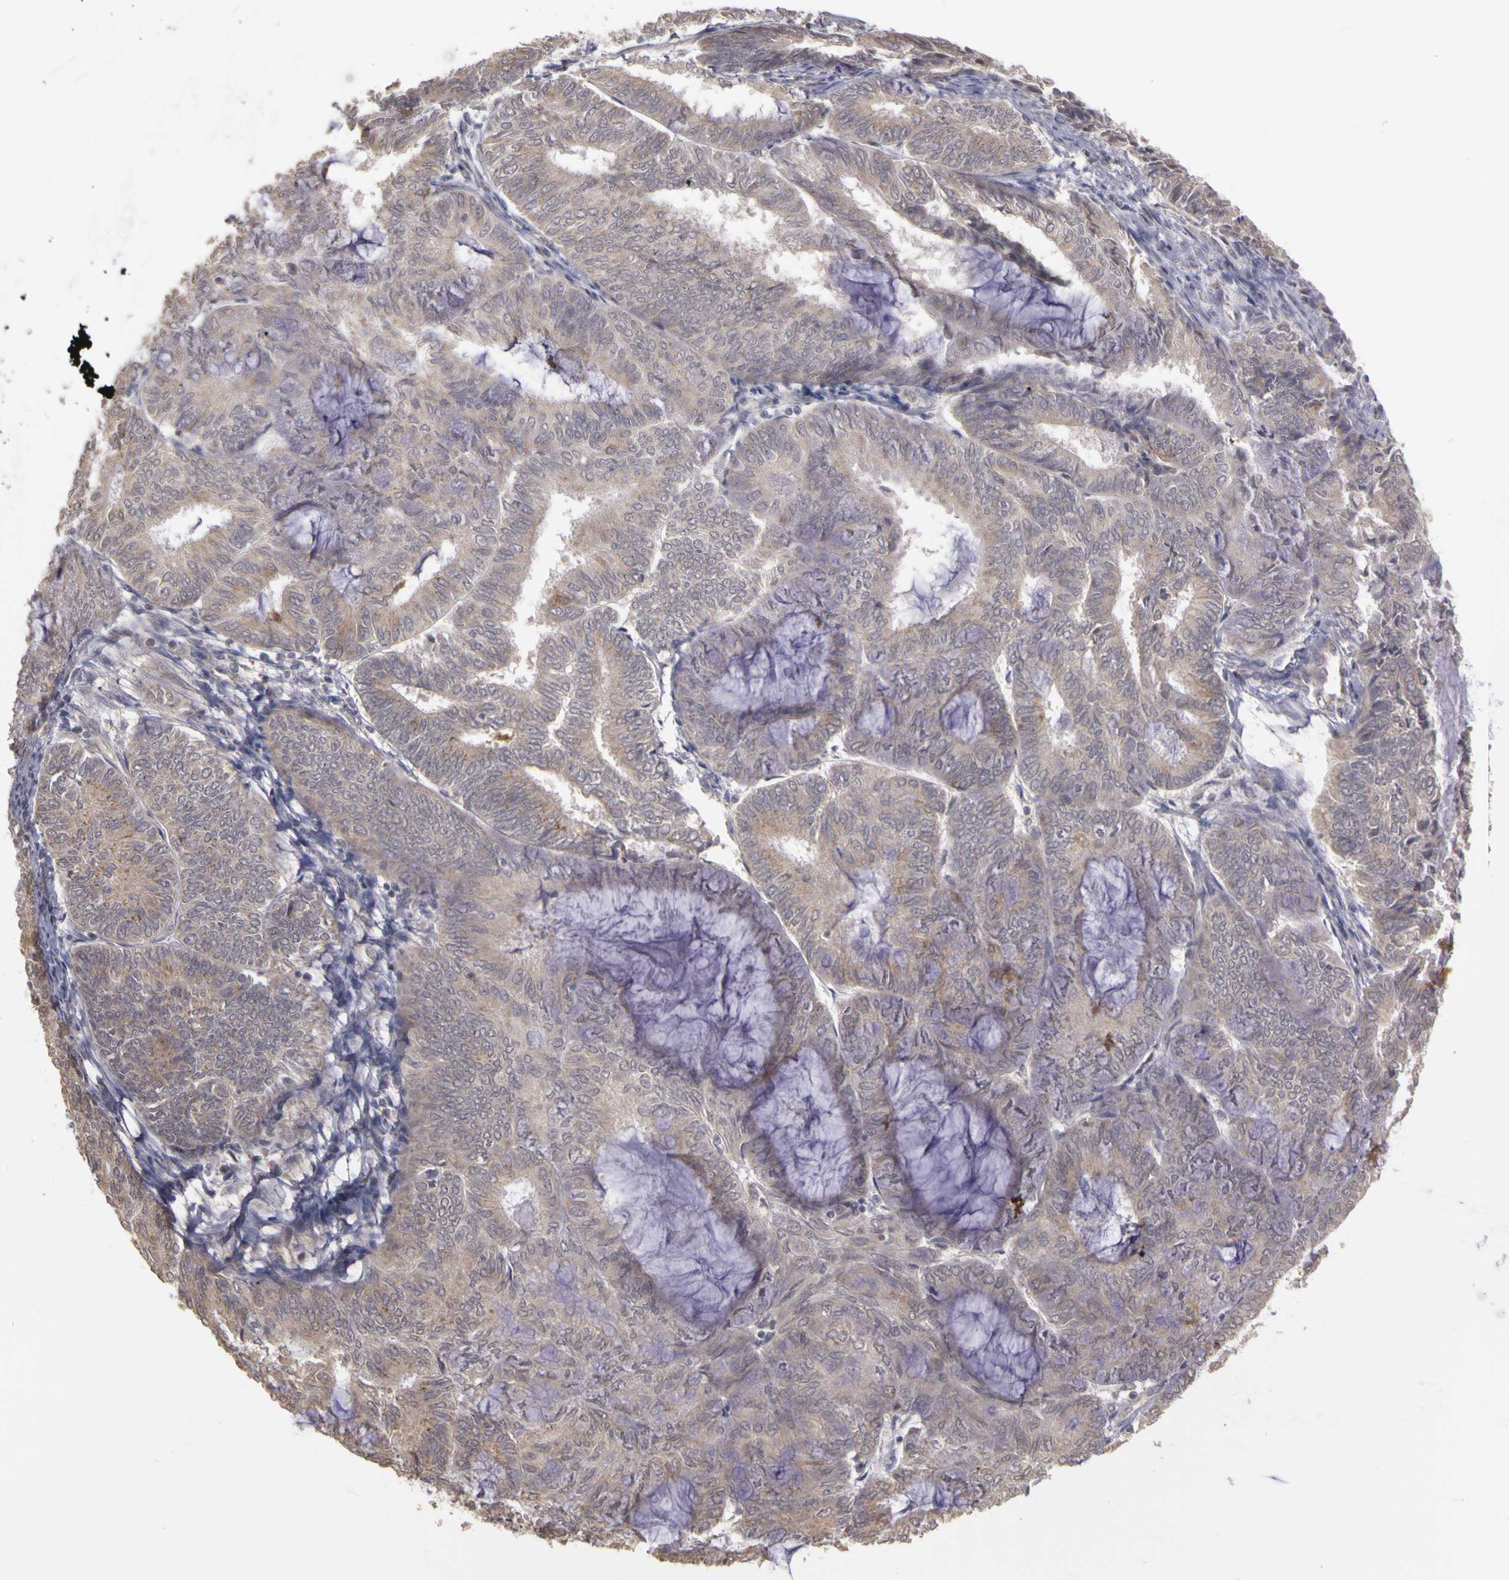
{"staining": {"intensity": "weak", "quantity": "<25%", "location": "cytoplasmic/membranous"}, "tissue": "endometrial cancer", "cell_type": "Tumor cells", "image_type": "cancer", "snomed": [{"axis": "morphology", "description": "Adenocarcinoma, NOS"}, {"axis": "topography", "description": "Endometrium"}], "caption": "There is no significant staining in tumor cells of endometrial adenocarcinoma.", "gene": "FRMD7", "patient": {"sex": "female", "age": 59}}